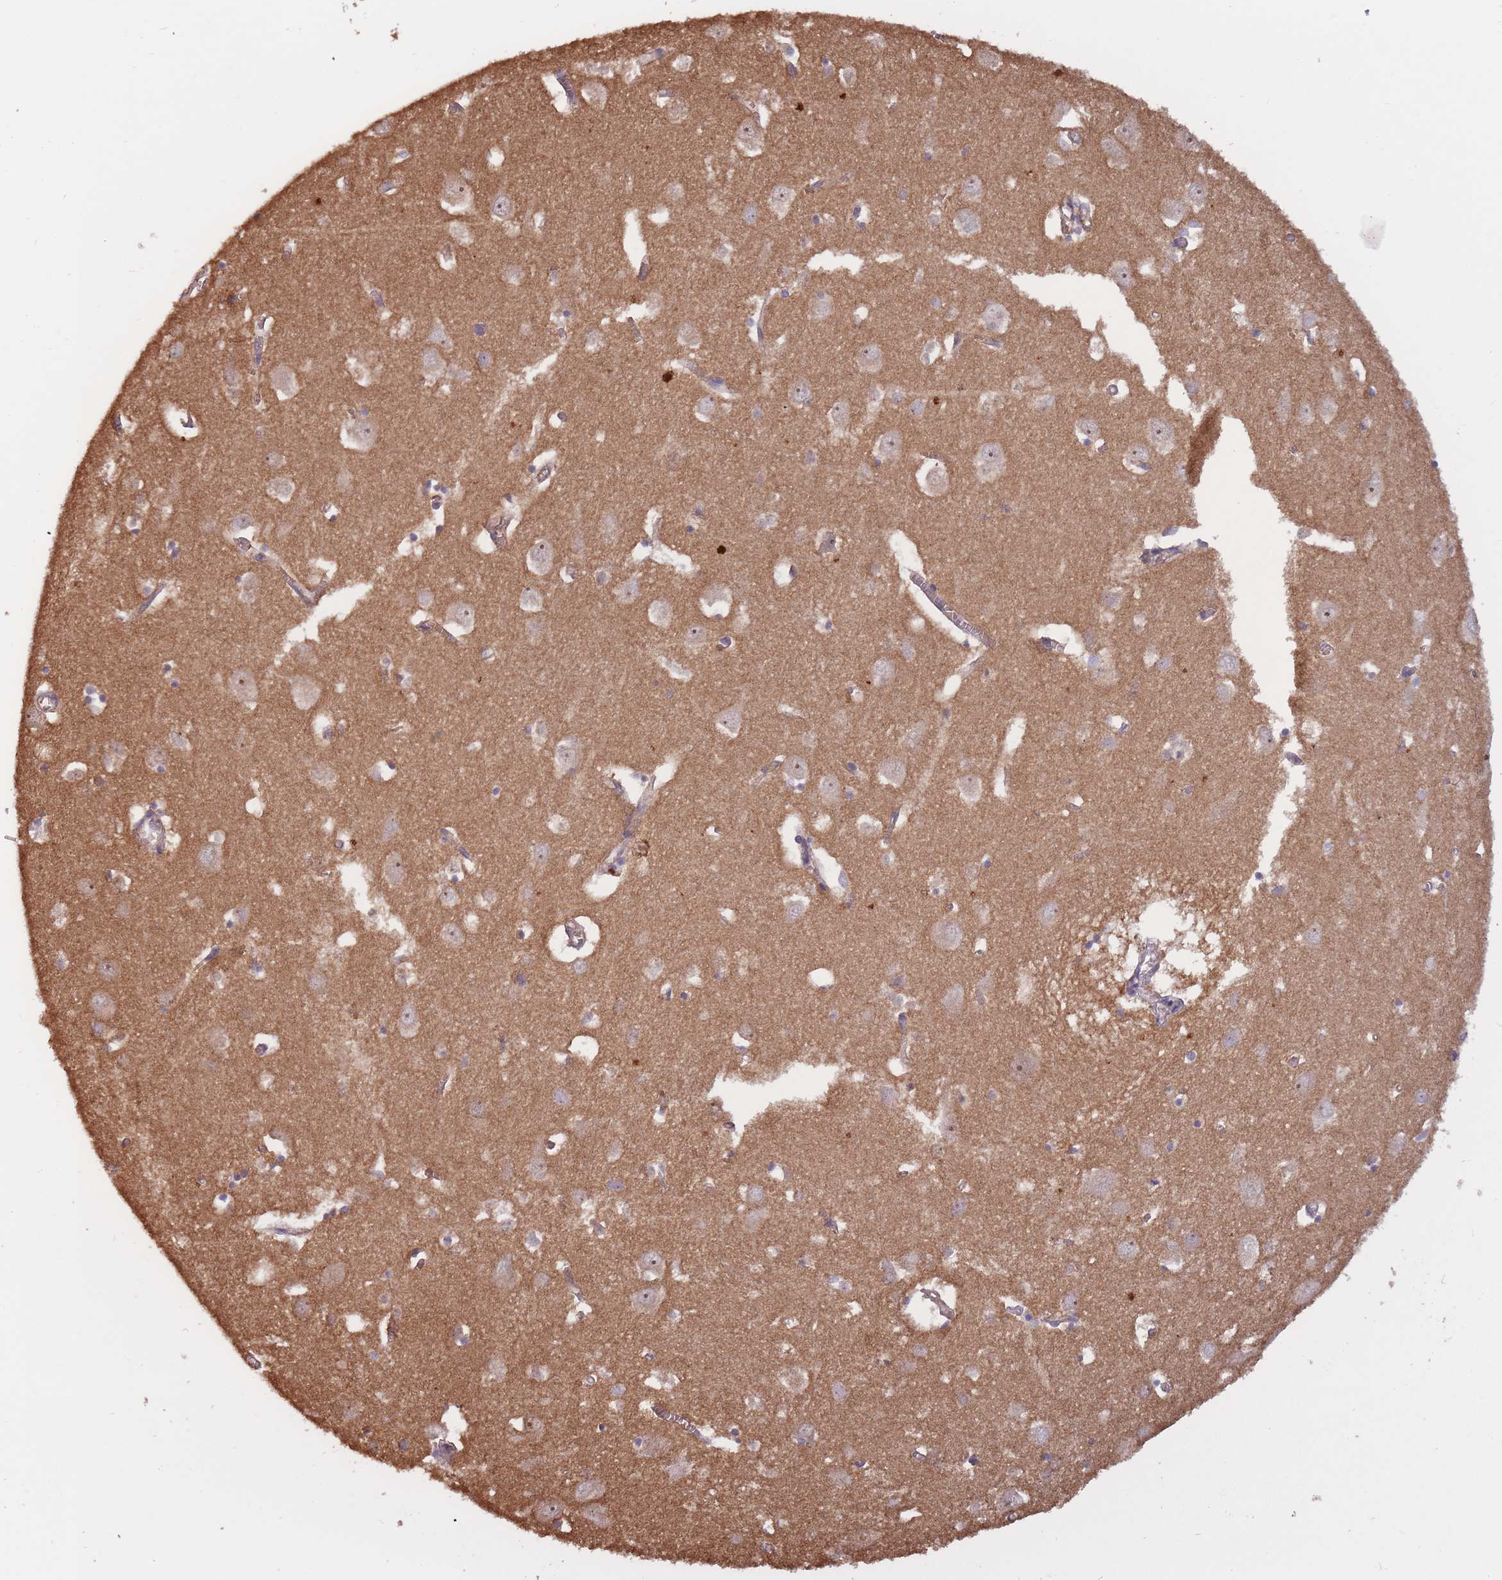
{"staining": {"intensity": "negative", "quantity": "none", "location": "none"}, "tissue": "cerebral cortex", "cell_type": "Endothelial cells", "image_type": "normal", "snomed": [{"axis": "morphology", "description": "Normal tissue, NOS"}, {"axis": "topography", "description": "Cerebral cortex"}], "caption": "The micrograph exhibits no significant staining in endothelial cells of cerebral cortex.", "gene": "KIAA1755", "patient": {"sex": "male", "age": 70}}